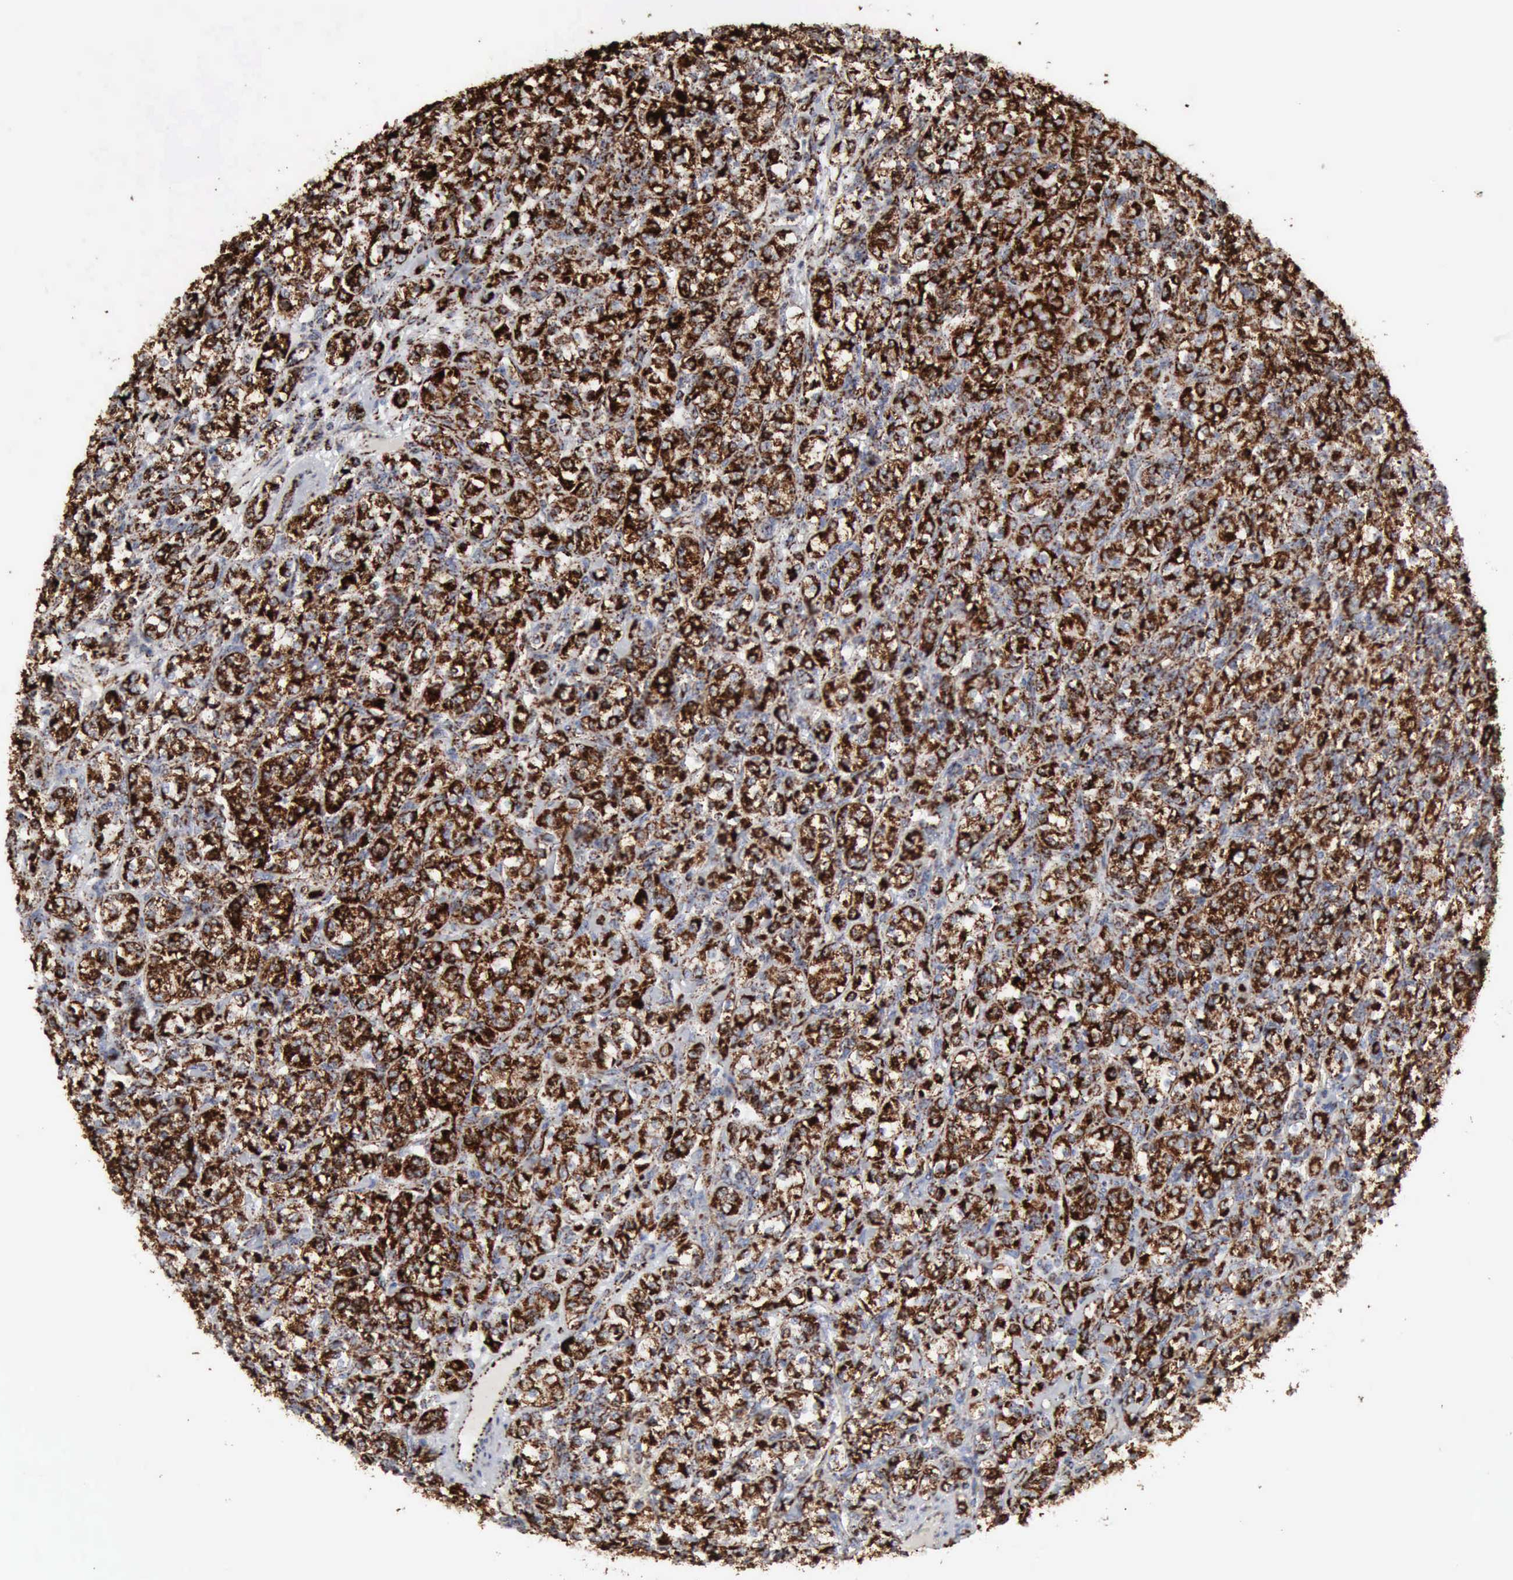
{"staining": {"intensity": "strong", "quantity": ">75%", "location": "cytoplasmic/membranous"}, "tissue": "renal cancer", "cell_type": "Tumor cells", "image_type": "cancer", "snomed": [{"axis": "morphology", "description": "Adenocarcinoma, NOS"}, {"axis": "topography", "description": "Kidney"}], "caption": "Protein staining of renal cancer tissue reveals strong cytoplasmic/membranous positivity in approximately >75% of tumor cells.", "gene": "ACO2", "patient": {"sex": "male", "age": 77}}